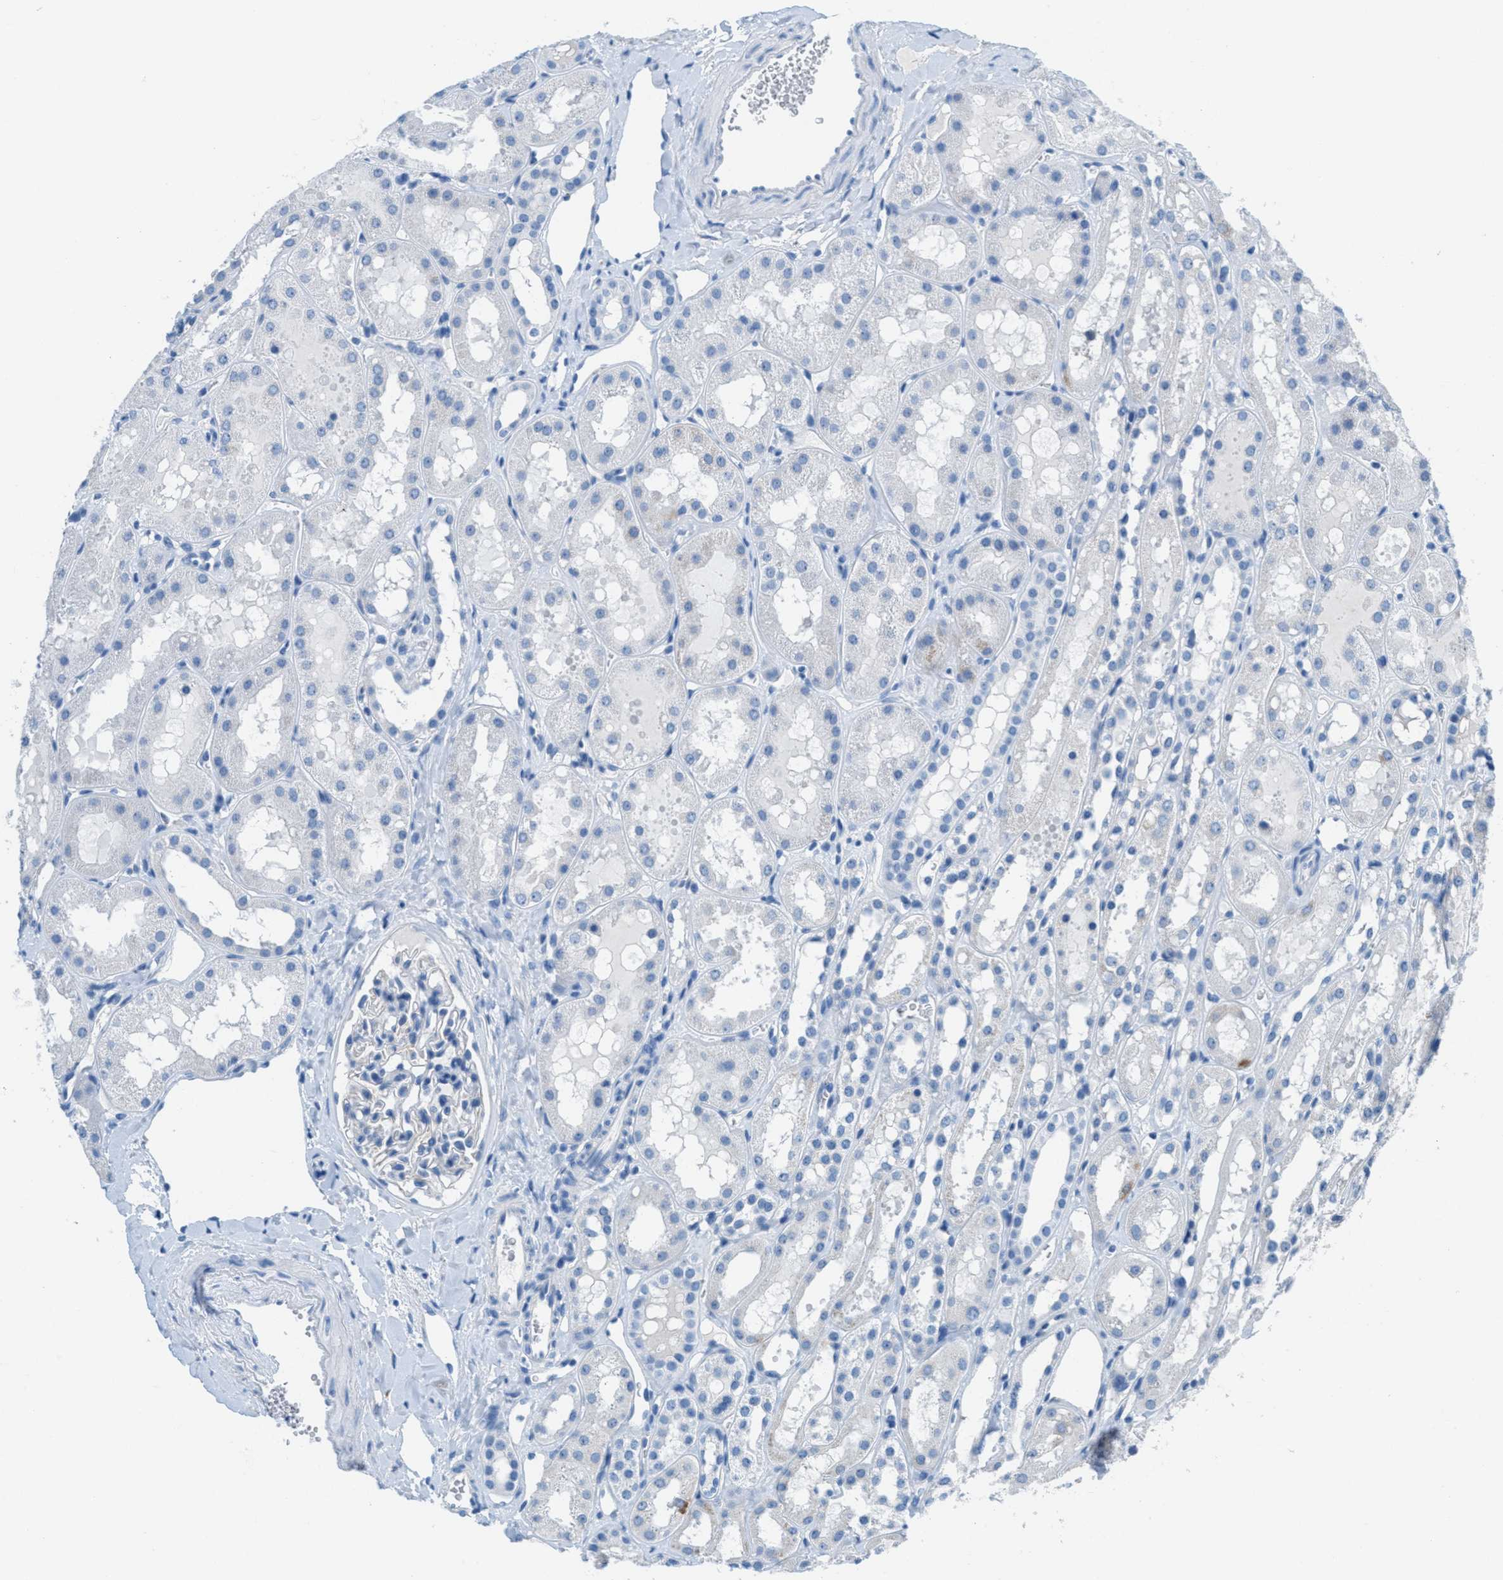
{"staining": {"intensity": "negative", "quantity": "none", "location": "none"}, "tissue": "kidney", "cell_type": "Cells in glomeruli", "image_type": "normal", "snomed": [{"axis": "morphology", "description": "Normal tissue, NOS"}, {"axis": "topography", "description": "Kidney"}, {"axis": "topography", "description": "Urinary bladder"}], "caption": "Immunohistochemistry (IHC) of normal human kidney displays no positivity in cells in glomeruli.", "gene": "MGARP", "patient": {"sex": "male", "age": 16}}